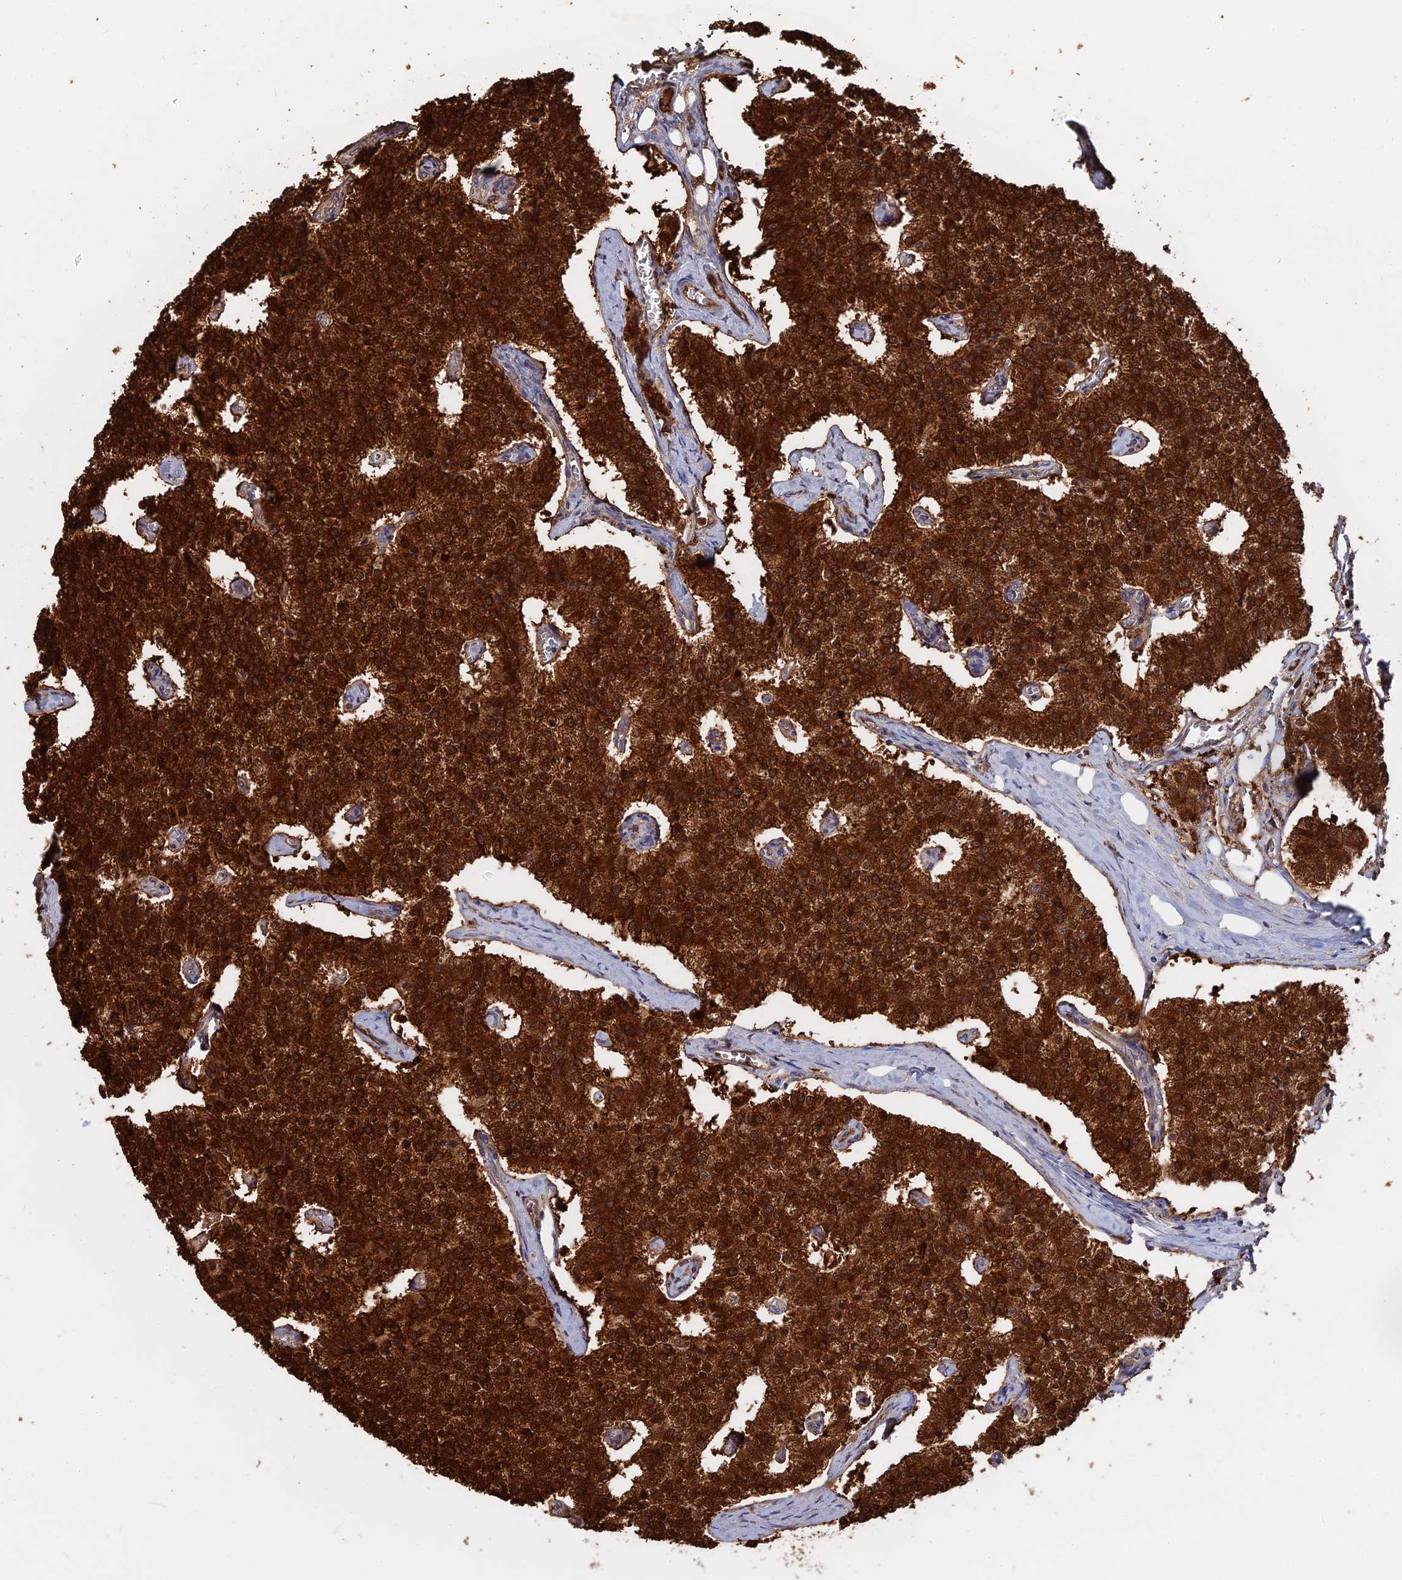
{"staining": {"intensity": "strong", "quantity": ">75%", "location": "cytoplasmic/membranous"}, "tissue": "carcinoid", "cell_type": "Tumor cells", "image_type": "cancer", "snomed": [{"axis": "morphology", "description": "Carcinoid, malignant, NOS"}, {"axis": "topography", "description": "Colon"}], "caption": "A micrograph of human carcinoid stained for a protein demonstrates strong cytoplasmic/membranous brown staining in tumor cells.", "gene": "SAC3D1", "patient": {"sex": "female", "age": 52}}